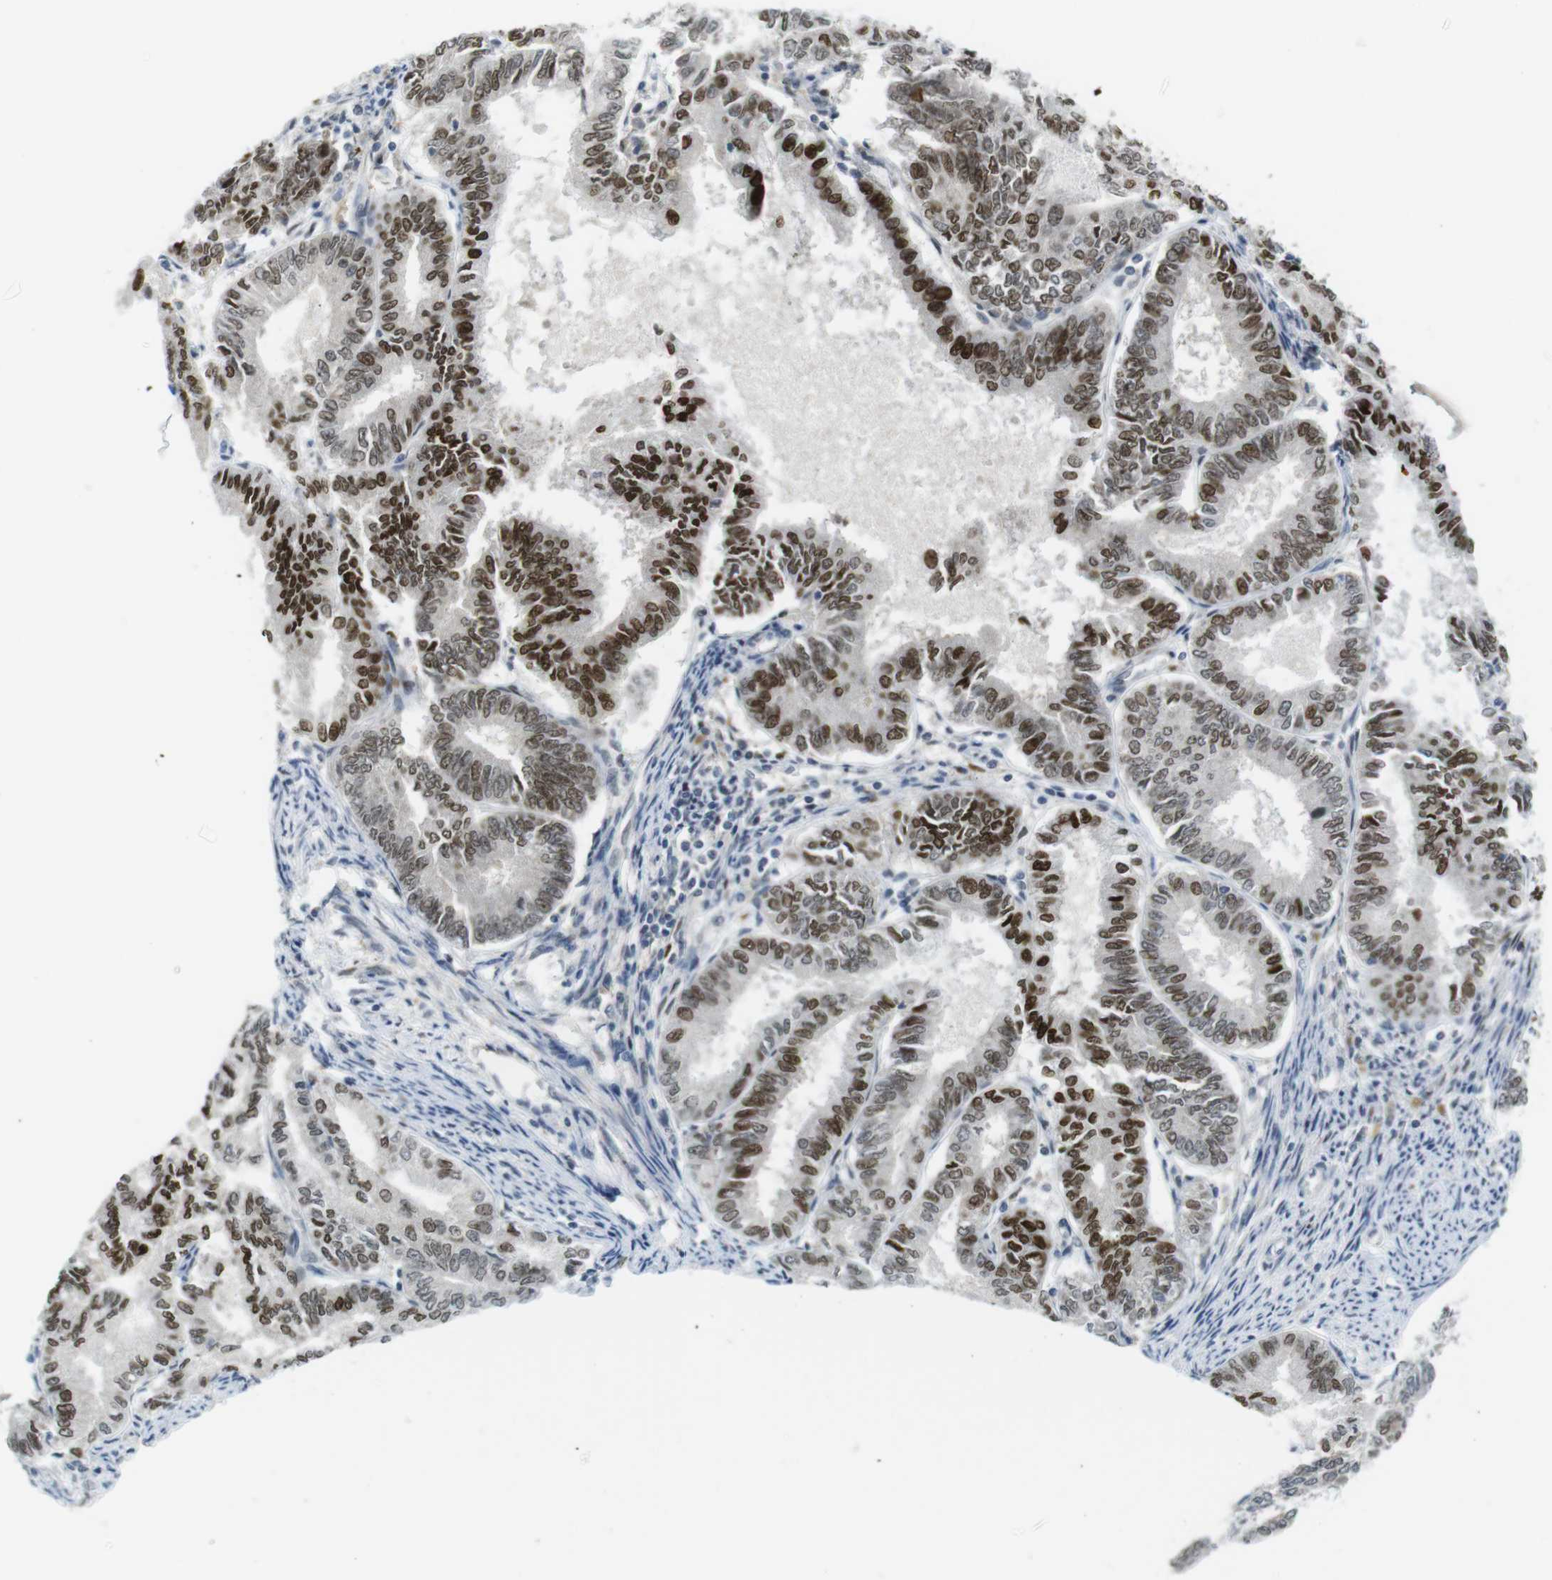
{"staining": {"intensity": "strong", "quantity": "25%-75%", "location": "nuclear"}, "tissue": "endometrial cancer", "cell_type": "Tumor cells", "image_type": "cancer", "snomed": [{"axis": "morphology", "description": "Adenocarcinoma, NOS"}, {"axis": "topography", "description": "Endometrium"}], "caption": "A histopathology image of human adenocarcinoma (endometrial) stained for a protein exhibits strong nuclear brown staining in tumor cells.", "gene": "RCC1", "patient": {"sex": "female", "age": 86}}